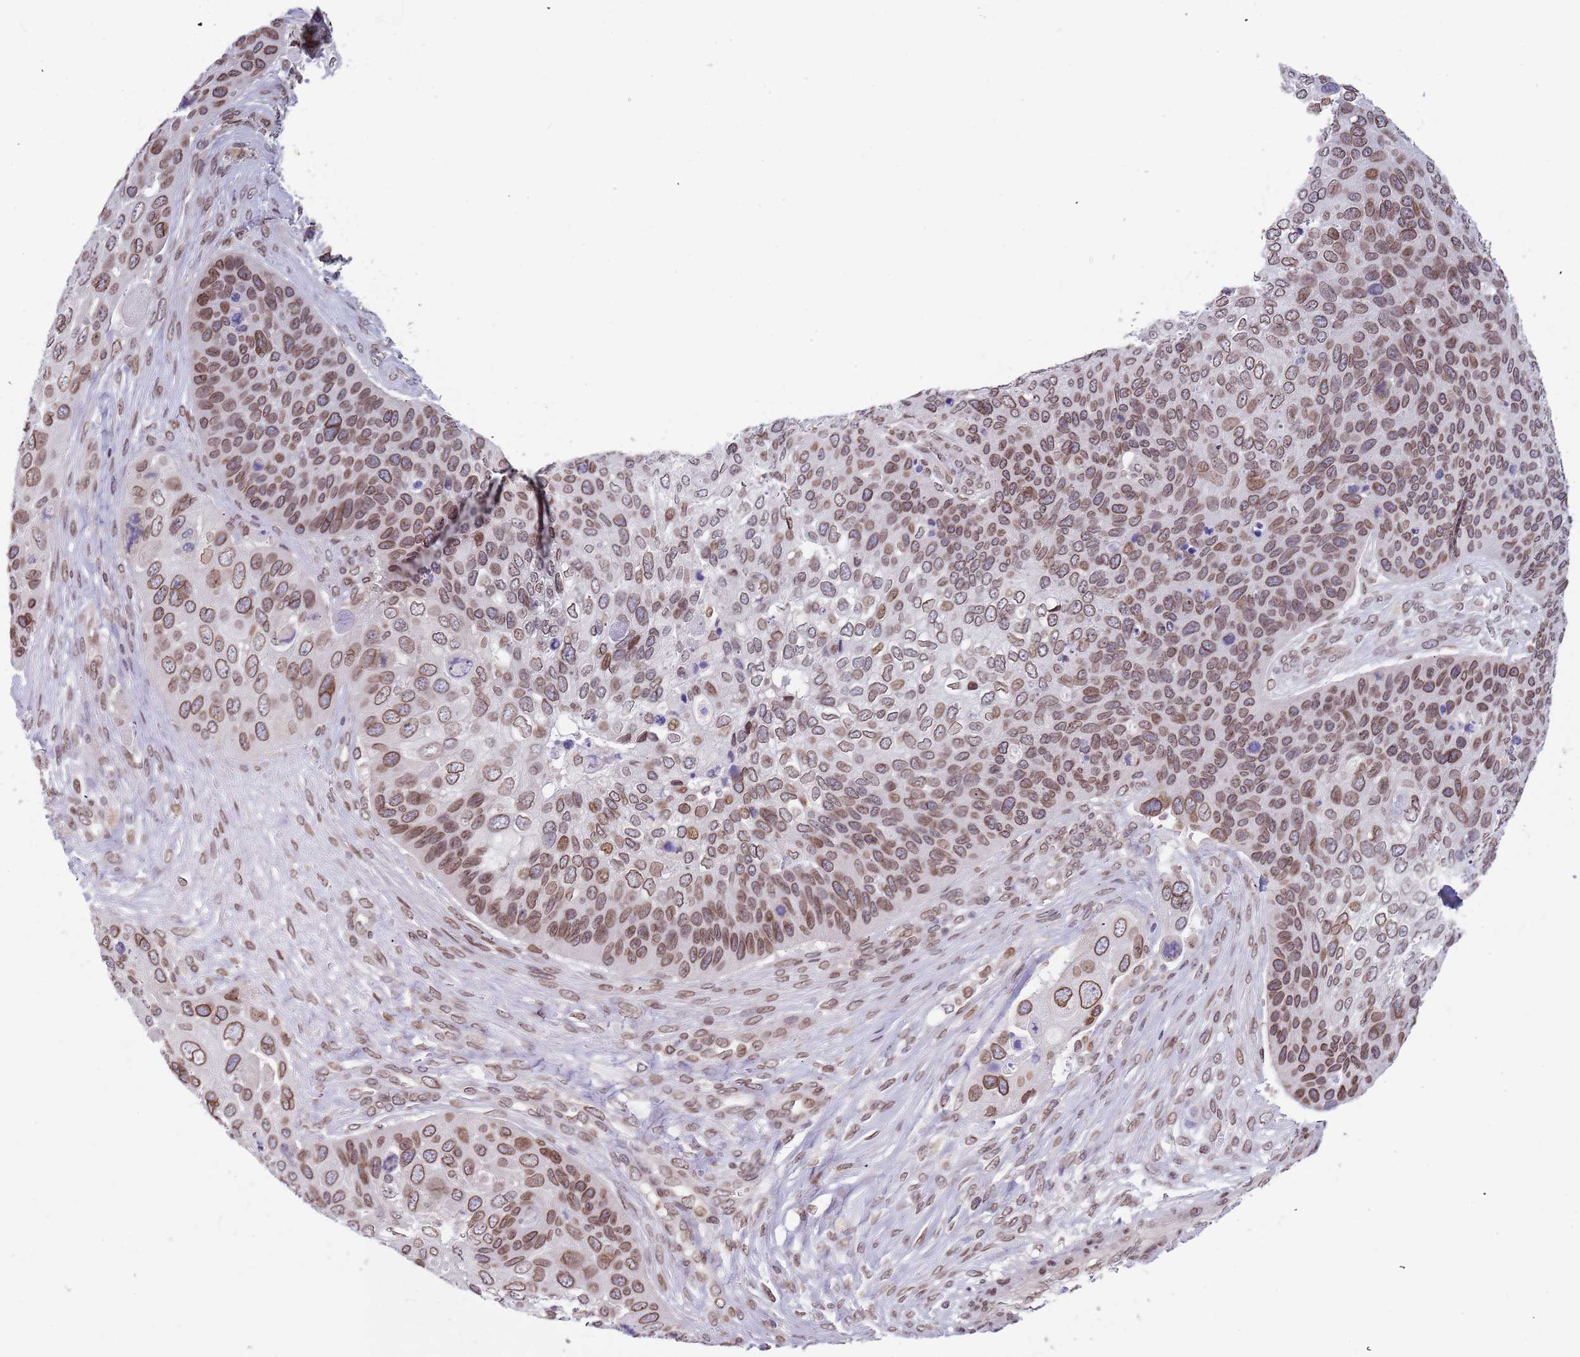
{"staining": {"intensity": "moderate", "quantity": ">75%", "location": "cytoplasmic/membranous,nuclear"}, "tissue": "skin cancer", "cell_type": "Tumor cells", "image_type": "cancer", "snomed": [{"axis": "morphology", "description": "Basal cell carcinoma"}, {"axis": "topography", "description": "Skin"}], "caption": "Skin cancer stained with a protein marker shows moderate staining in tumor cells.", "gene": "KLHDC2", "patient": {"sex": "female", "age": 74}}